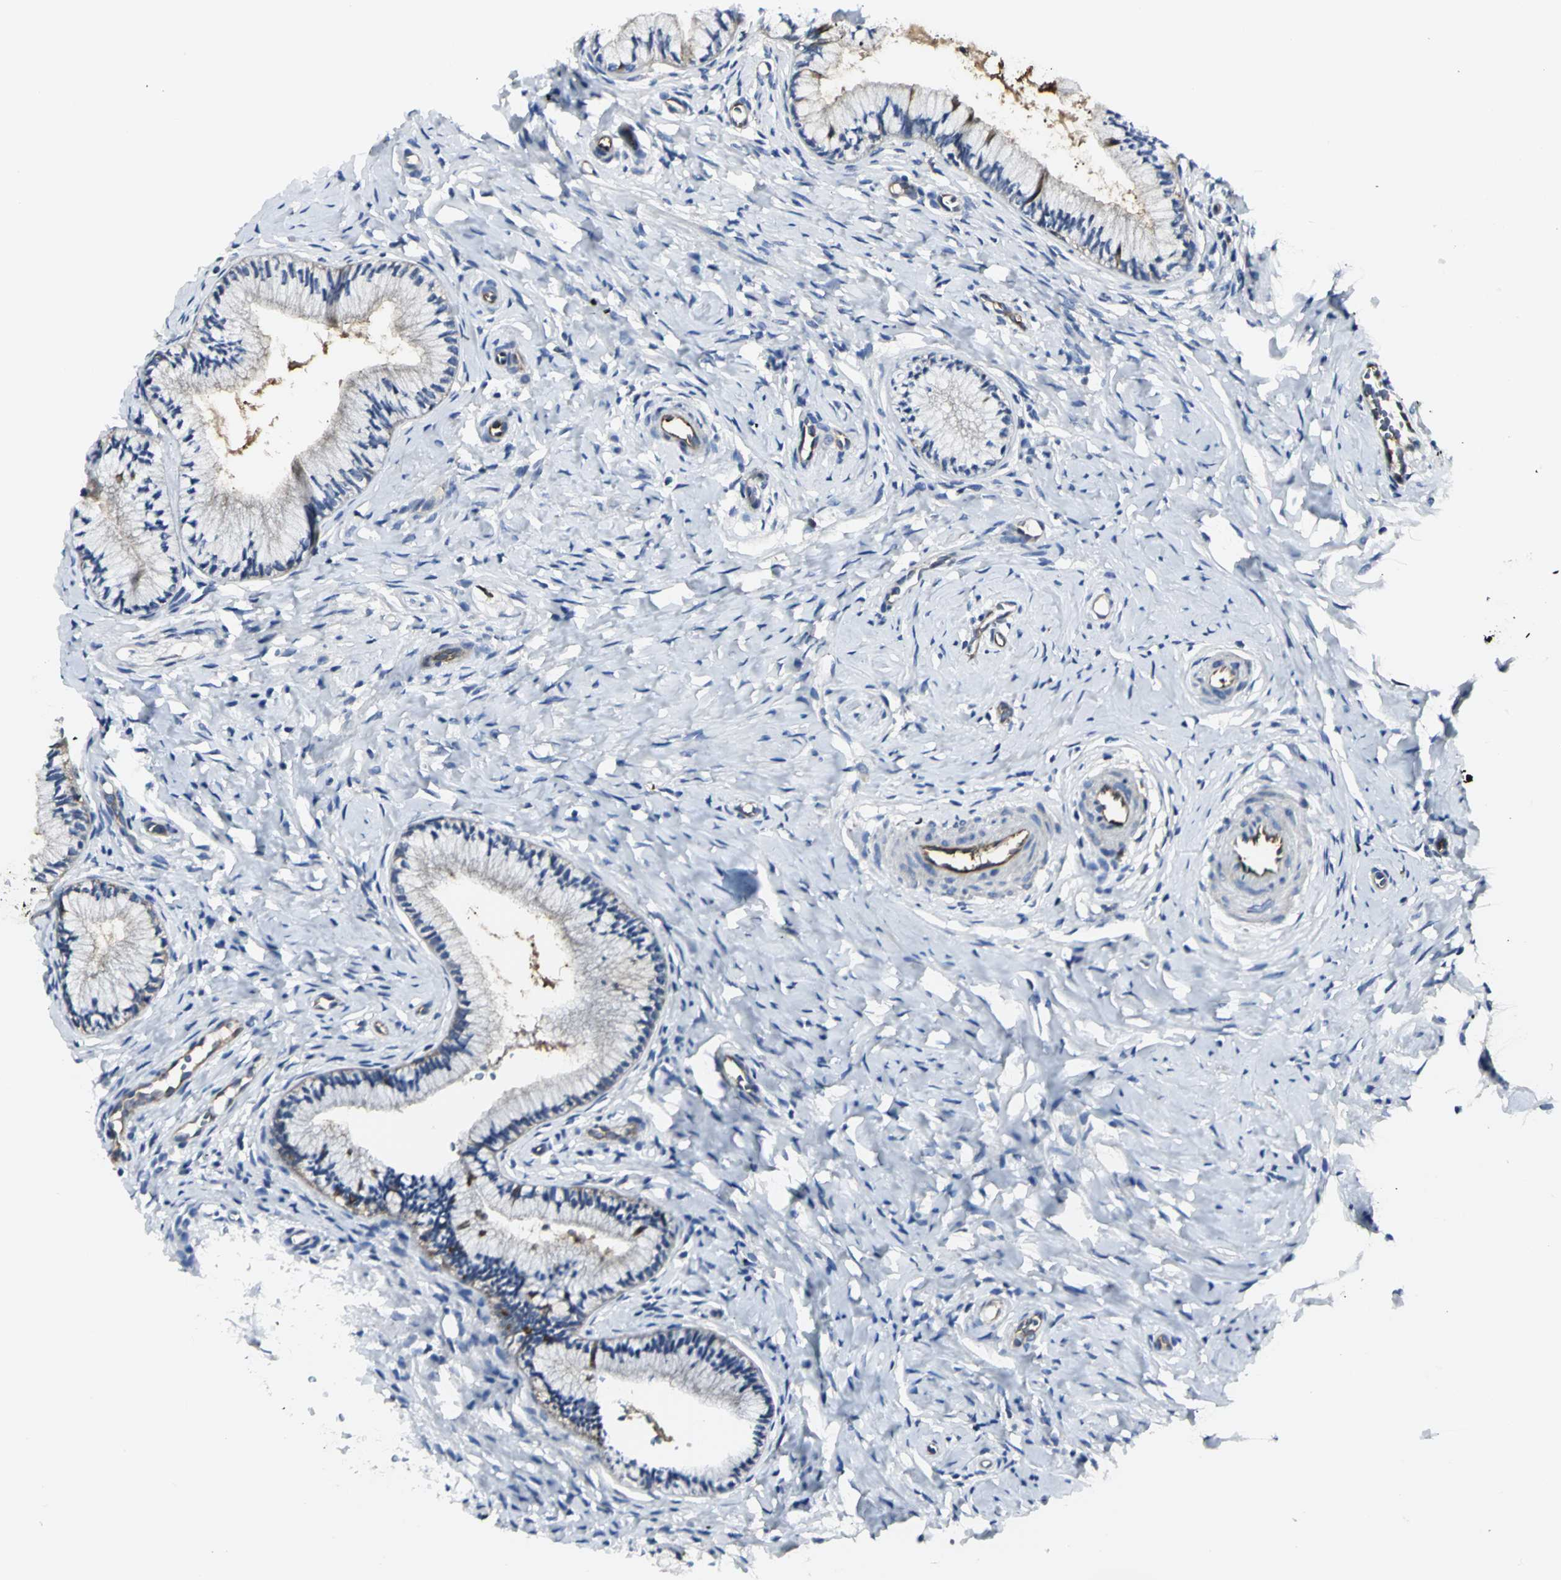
{"staining": {"intensity": "moderate", "quantity": "25%-75%", "location": "cytoplasmic/membranous"}, "tissue": "cervix", "cell_type": "Glandular cells", "image_type": "normal", "snomed": [{"axis": "morphology", "description": "Normal tissue, NOS"}, {"axis": "topography", "description": "Cervix"}], "caption": "Benign cervix displays moderate cytoplasmic/membranous expression in approximately 25%-75% of glandular cells Immunohistochemistry stains the protein of interest in brown and the nuclei are stained blue..", "gene": "CHRNB1", "patient": {"sex": "female", "age": 46}}